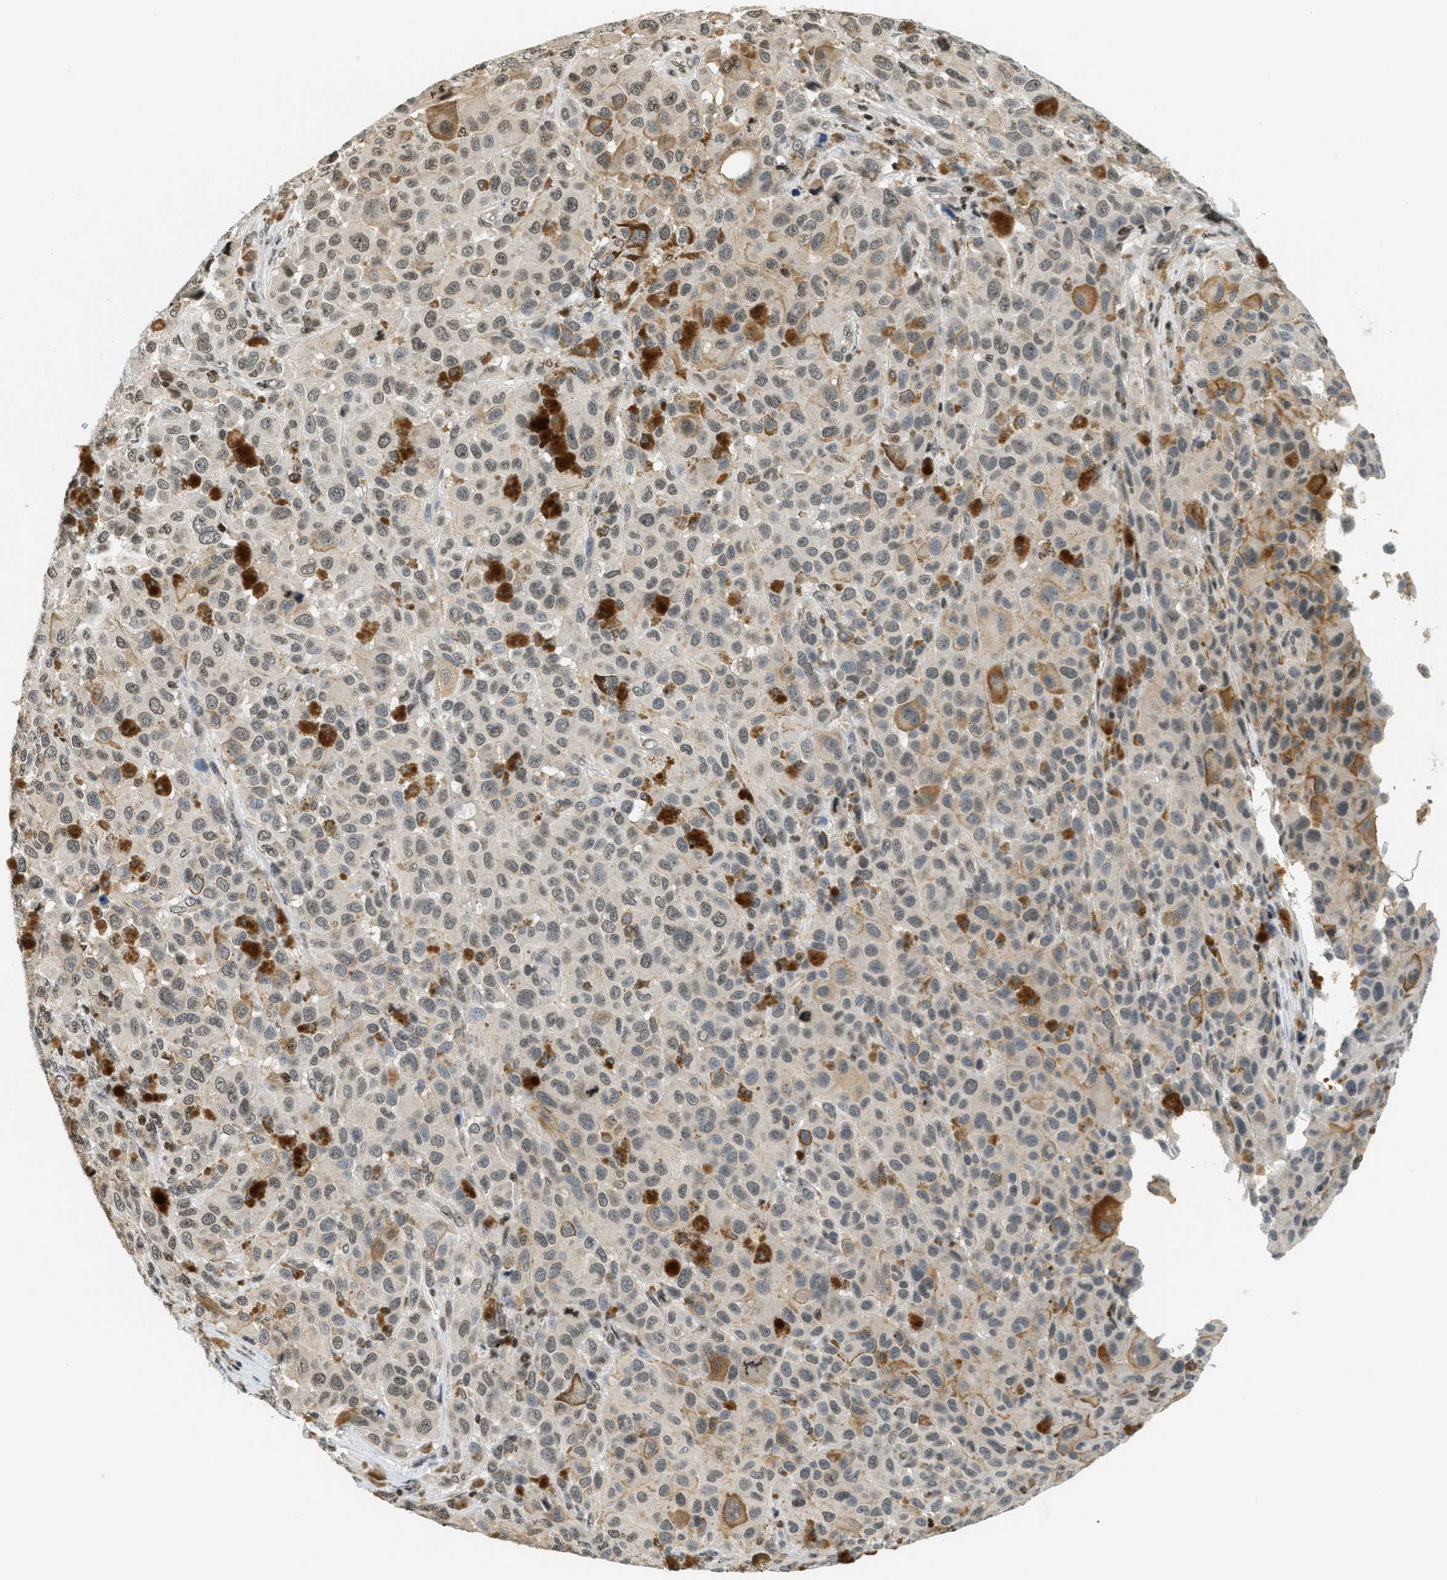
{"staining": {"intensity": "moderate", "quantity": "25%-75%", "location": "nuclear"}, "tissue": "melanoma", "cell_type": "Tumor cells", "image_type": "cancer", "snomed": [{"axis": "morphology", "description": "Malignant melanoma, NOS"}, {"axis": "topography", "description": "Skin"}], "caption": "Immunohistochemical staining of malignant melanoma demonstrates medium levels of moderate nuclear protein expression in approximately 25%-75% of tumor cells.", "gene": "LDB2", "patient": {"sex": "male", "age": 96}}